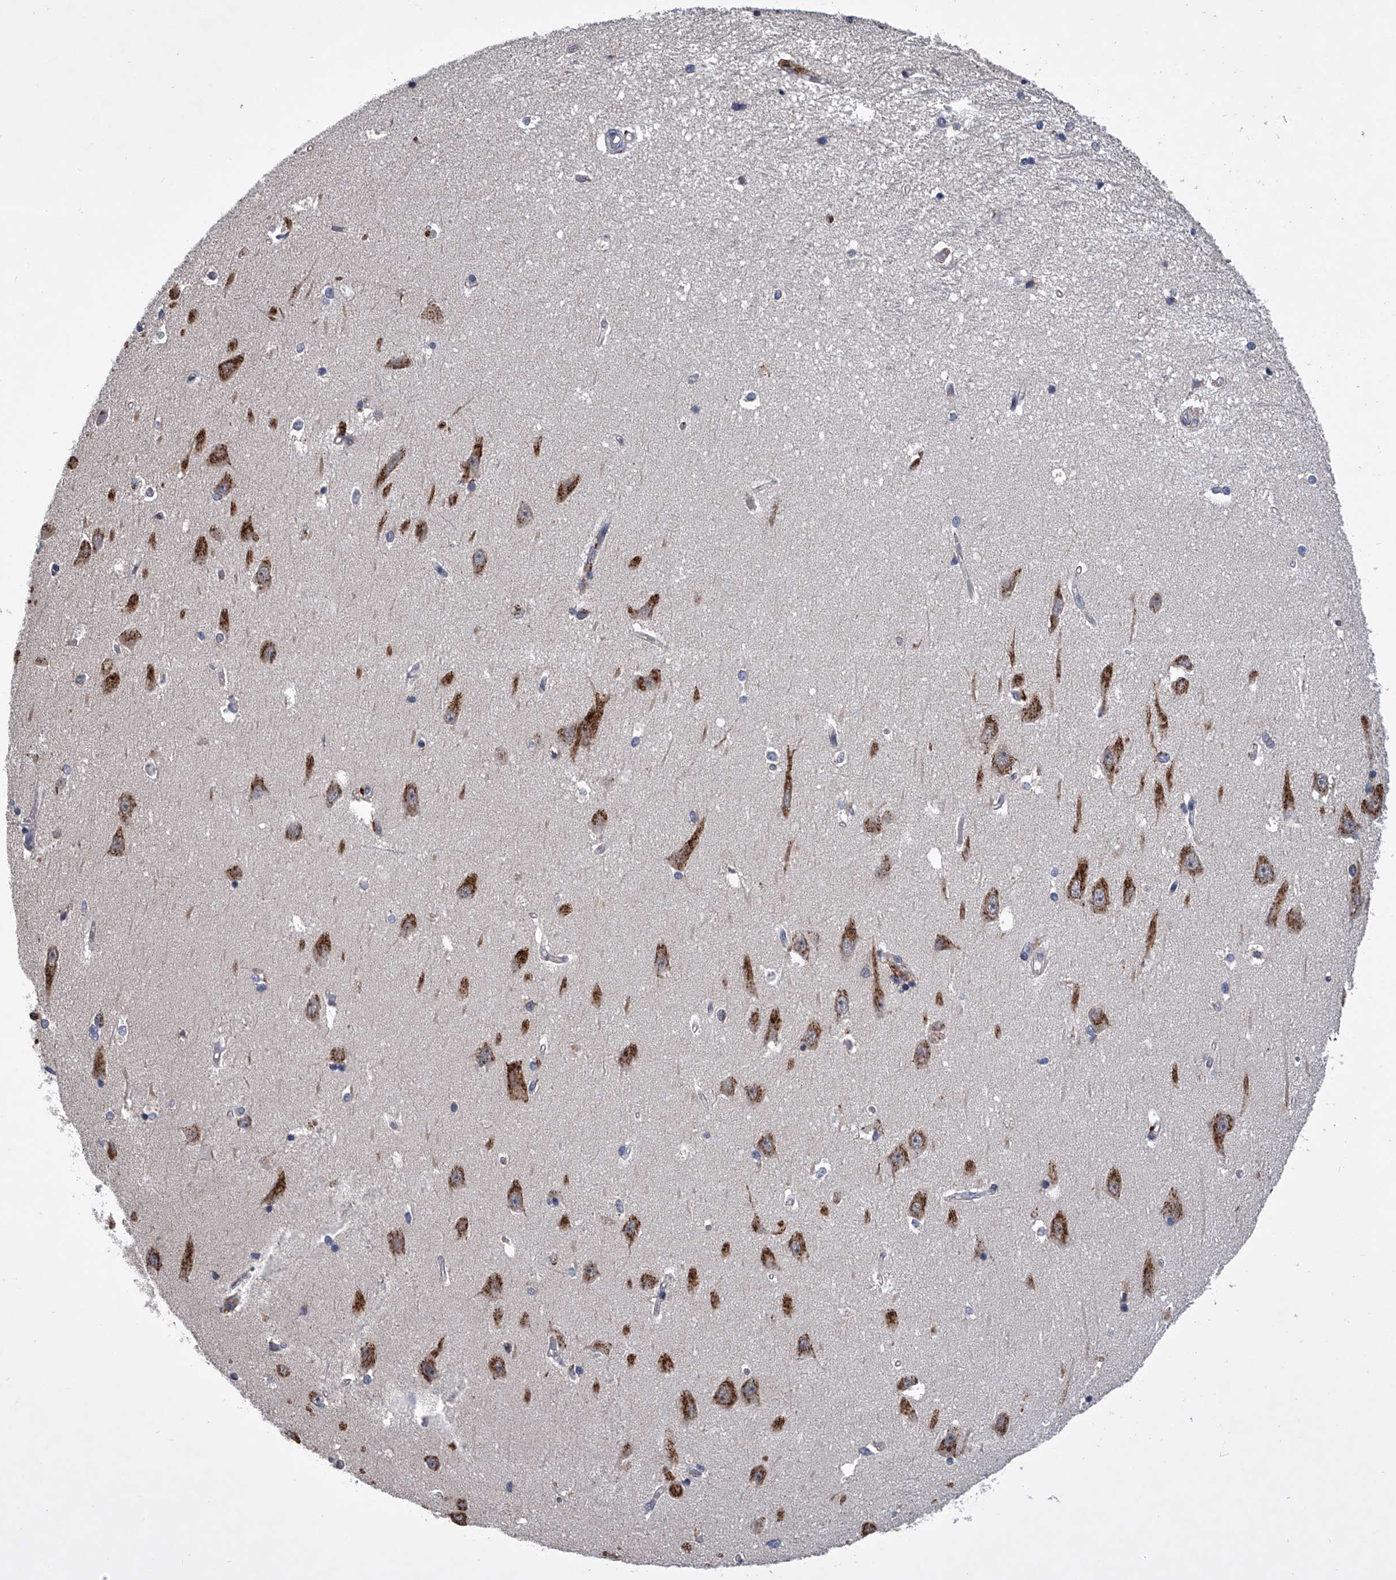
{"staining": {"intensity": "negative", "quantity": "none", "location": "none"}, "tissue": "hippocampus", "cell_type": "Glial cells", "image_type": "normal", "snomed": [{"axis": "morphology", "description": "Normal tissue, NOS"}, {"axis": "topography", "description": "Hippocampus"}], "caption": "Immunohistochemistry (IHC) of unremarkable hippocampus displays no expression in glial cells. (Brightfield microscopy of DAB immunohistochemistry at high magnification).", "gene": "TRIM8", "patient": {"sex": "male", "age": 45}}